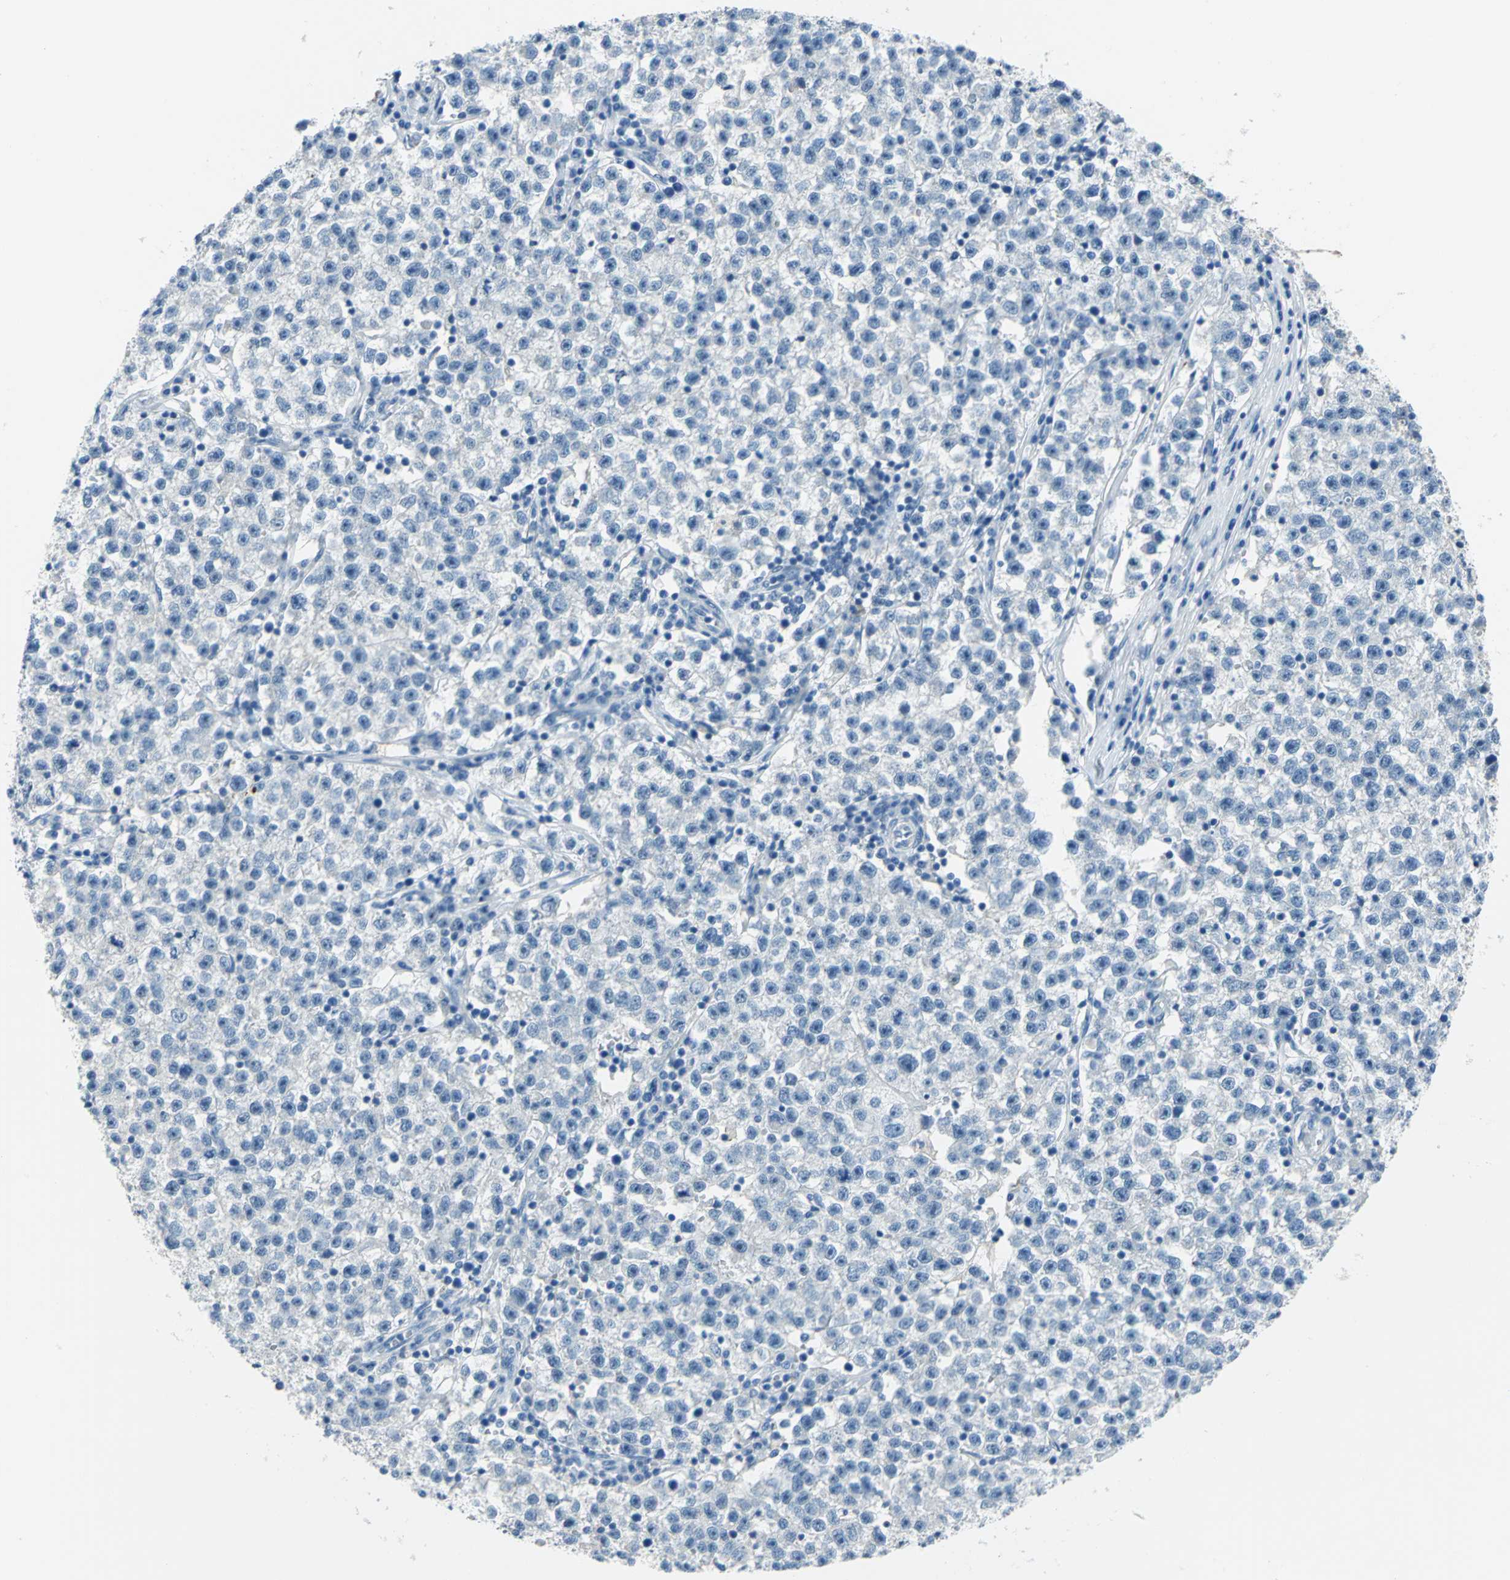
{"staining": {"intensity": "negative", "quantity": "none", "location": "none"}, "tissue": "testis cancer", "cell_type": "Tumor cells", "image_type": "cancer", "snomed": [{"axis": "morphology", "description": "Seminoma, NOS"}, {"axis": "topography", "description": "Testis"}], "caption": "Tumor cells show no significant protein staining in testis cancer (seminoma).", "gene": "MUC4", "patient": {"sex": "male", "age": 22}}